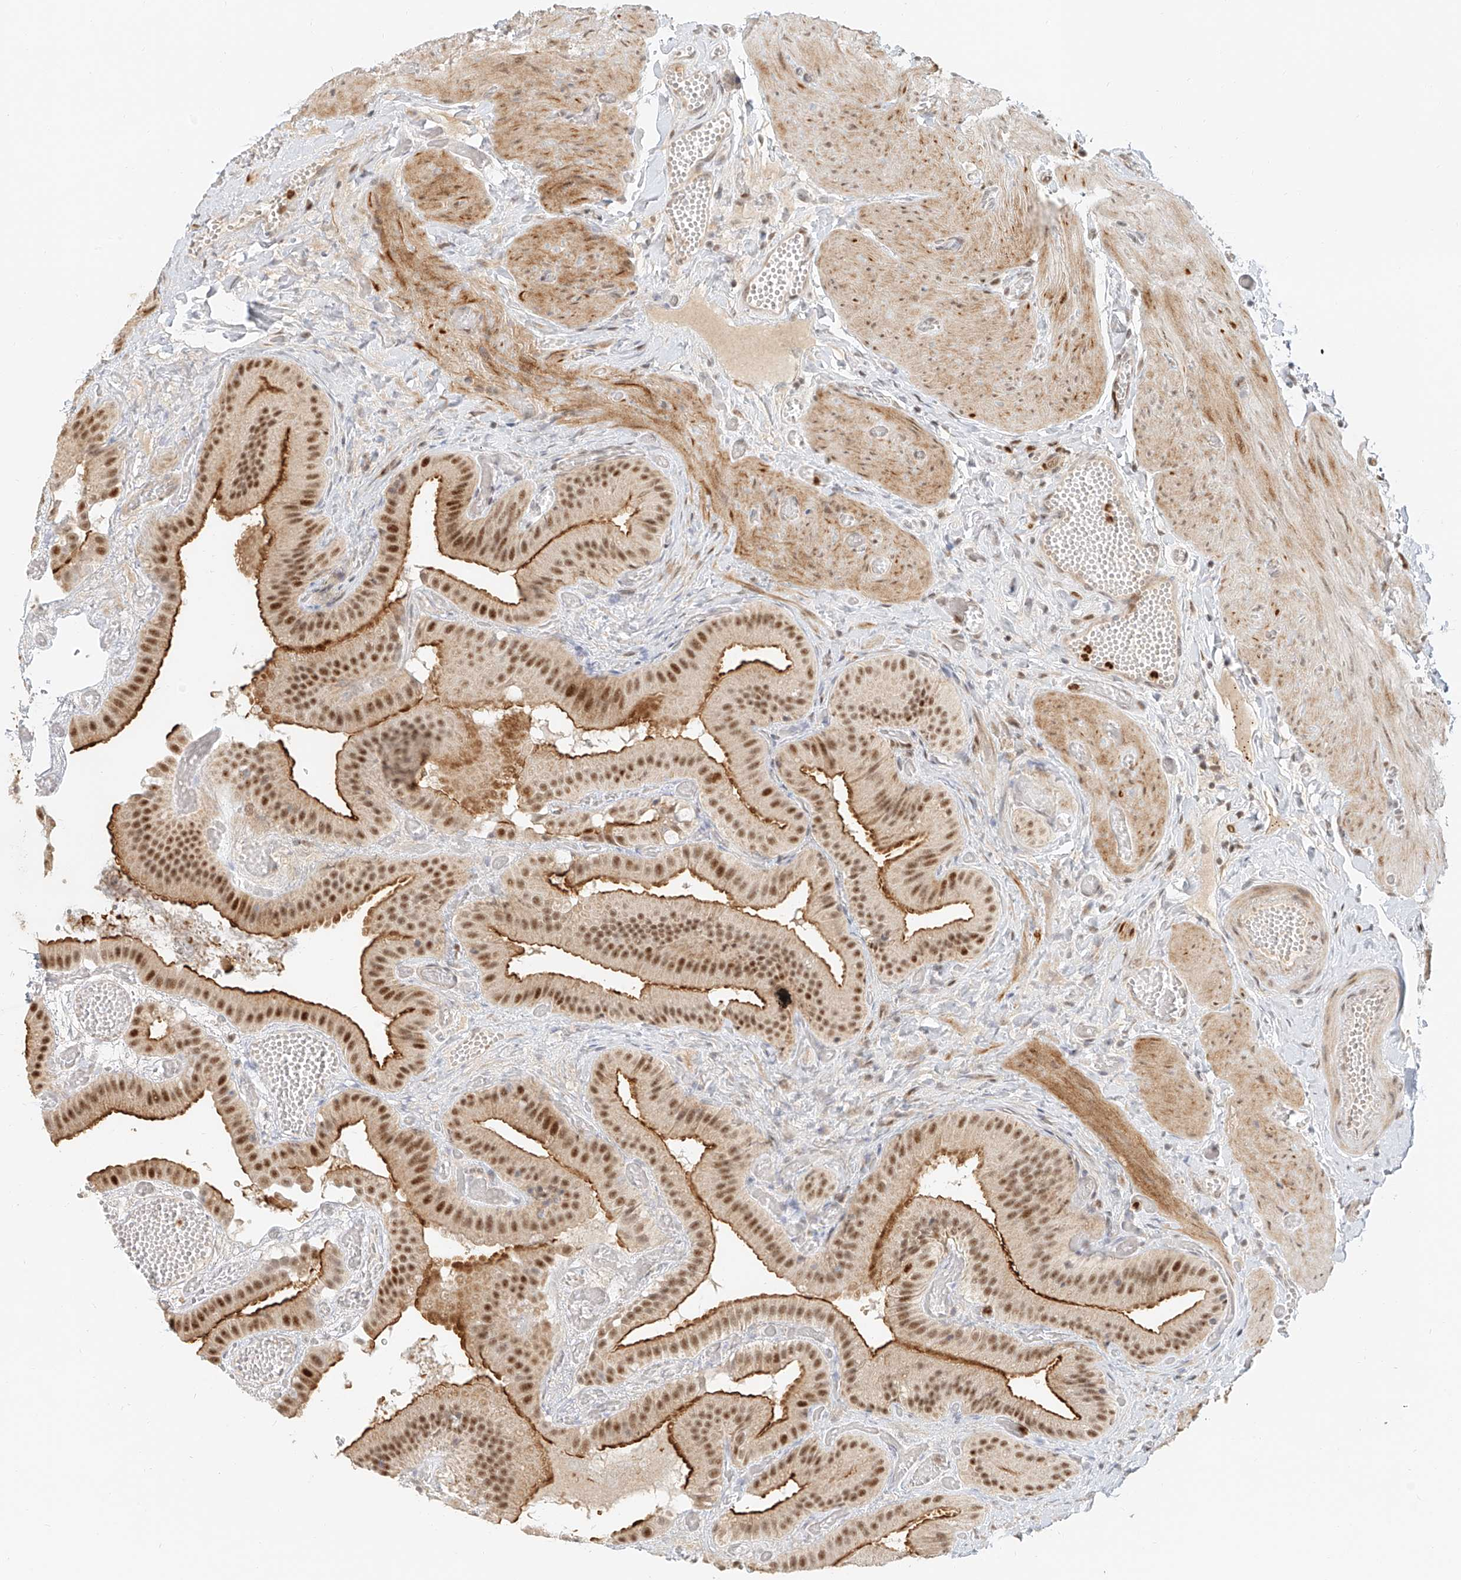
{"staining": {"intensity": "strong", "quantity": ">75%", "location": "cytoplasmic/membranous,nuclear"}, "tissue": "gallbladder", "cell_type": "Glandular cells", "image_type": "normal", "snomed": [{"axis": "morphology", "description": "Normal tissue, NOS"}, {"axis": "topography", "description": "Gallbladder"}], "caption": "About >75% of glandular cells in unremarkable gallbladder display strong cytoplasmic/membranous,nuclear protein expression as visualized by brown immunohistochemical staining.", "gene": "CXorf58", "patient": {"sex": "female", "age": 64}}